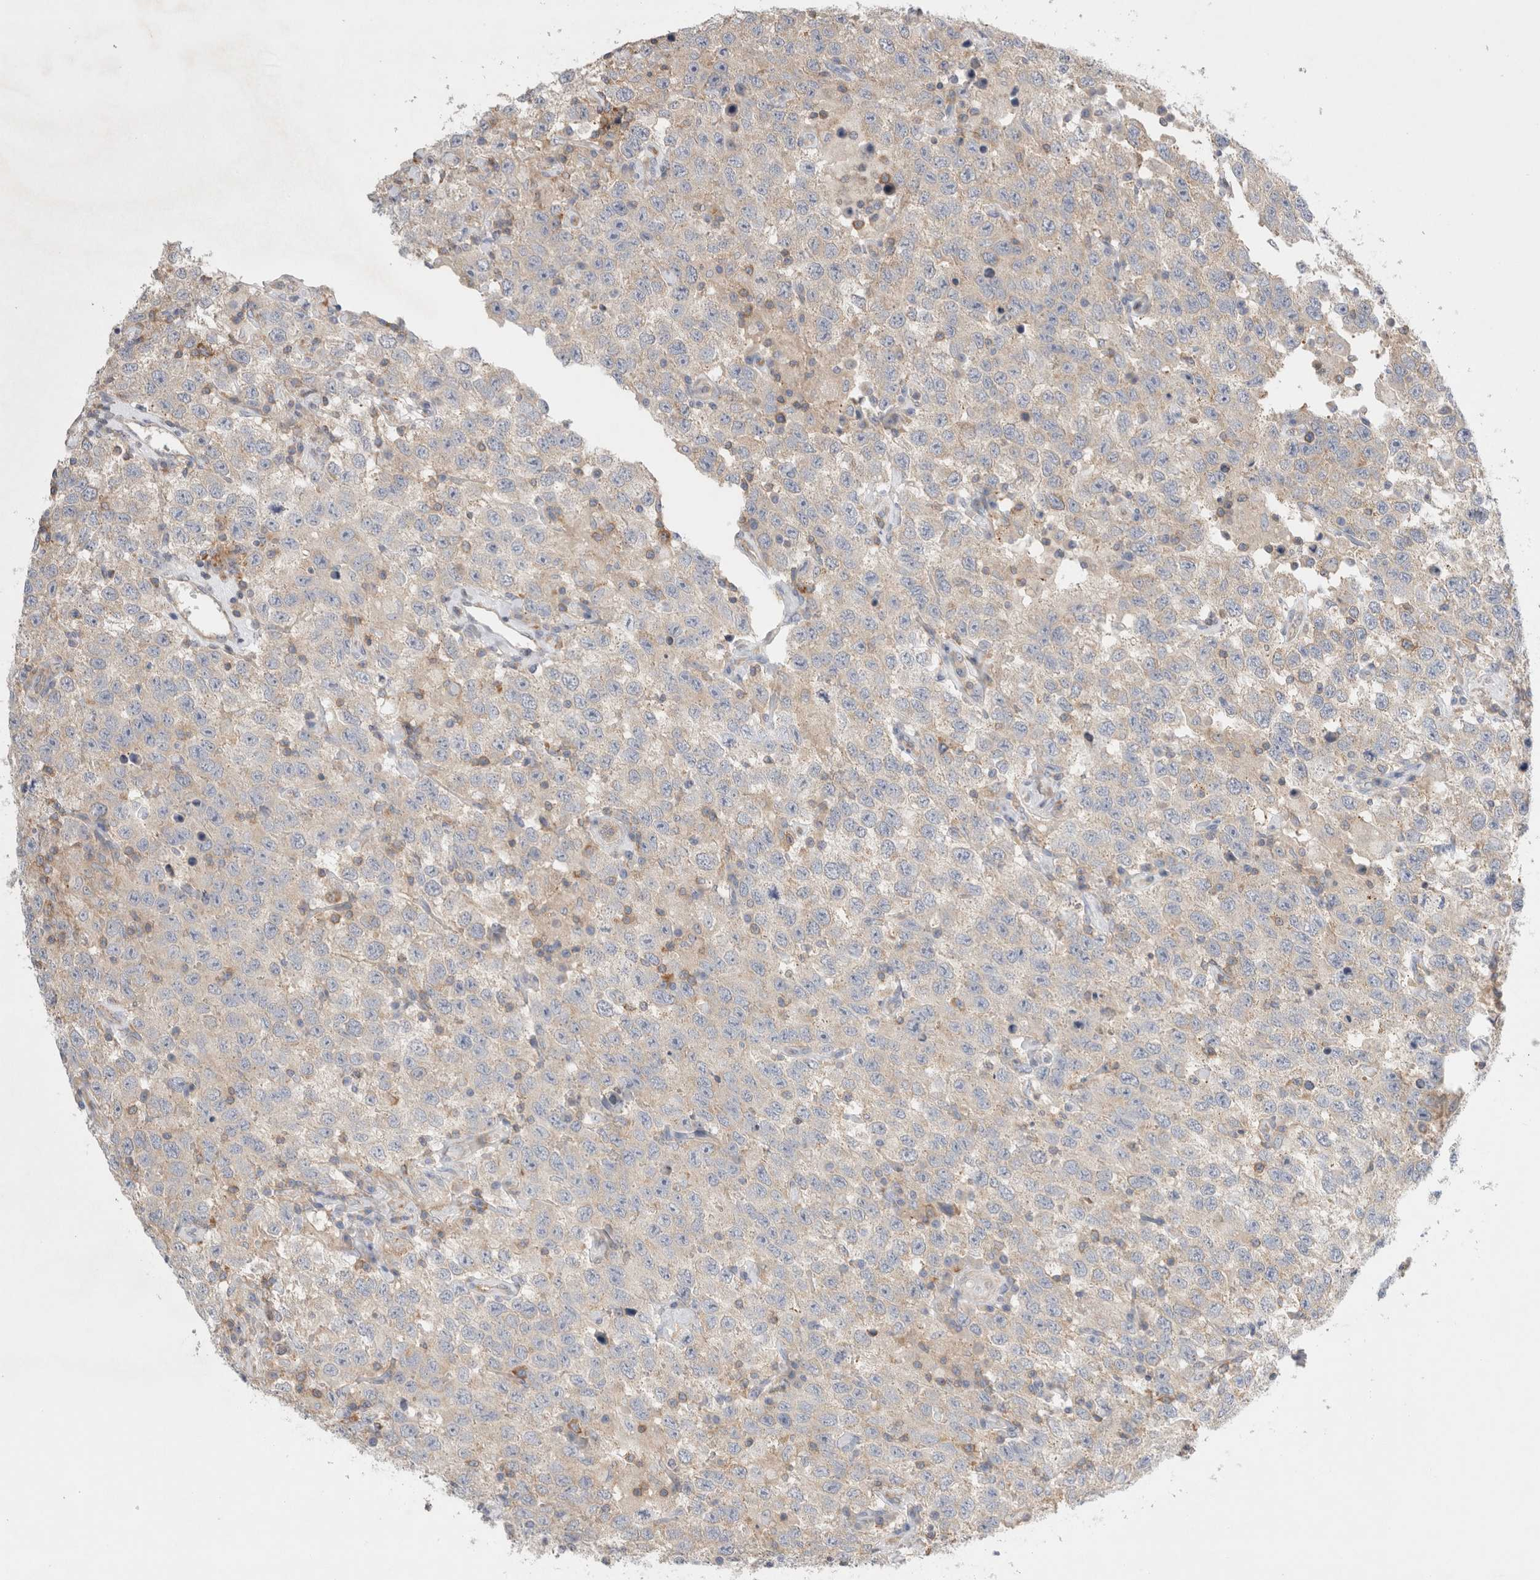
{"staining": {"intensity": "weak", "quantity": "<25%", "location": "cytoplasmic/membranous"}, "tissue": "testis cancer", "cell_type": "Tumor cells", "image_type": "cancer", "snomed": [{"axis": "morphology", "description": "Seminoma, NOS"}, {"axis": "topography", "description": "Testis"}], "caption": "Image shows no significant protein positivity in tumor cells of testis cancer (seminoma). Brightfield microscopy of immunohistochemistry (IHC) stained with DAB (3,3'-diaminobenzidine) (brown) and hematoxylin (blue), captured at high magnification.", "gene": "ZNF23", "patient": {"sex": "male", "age": 41}}